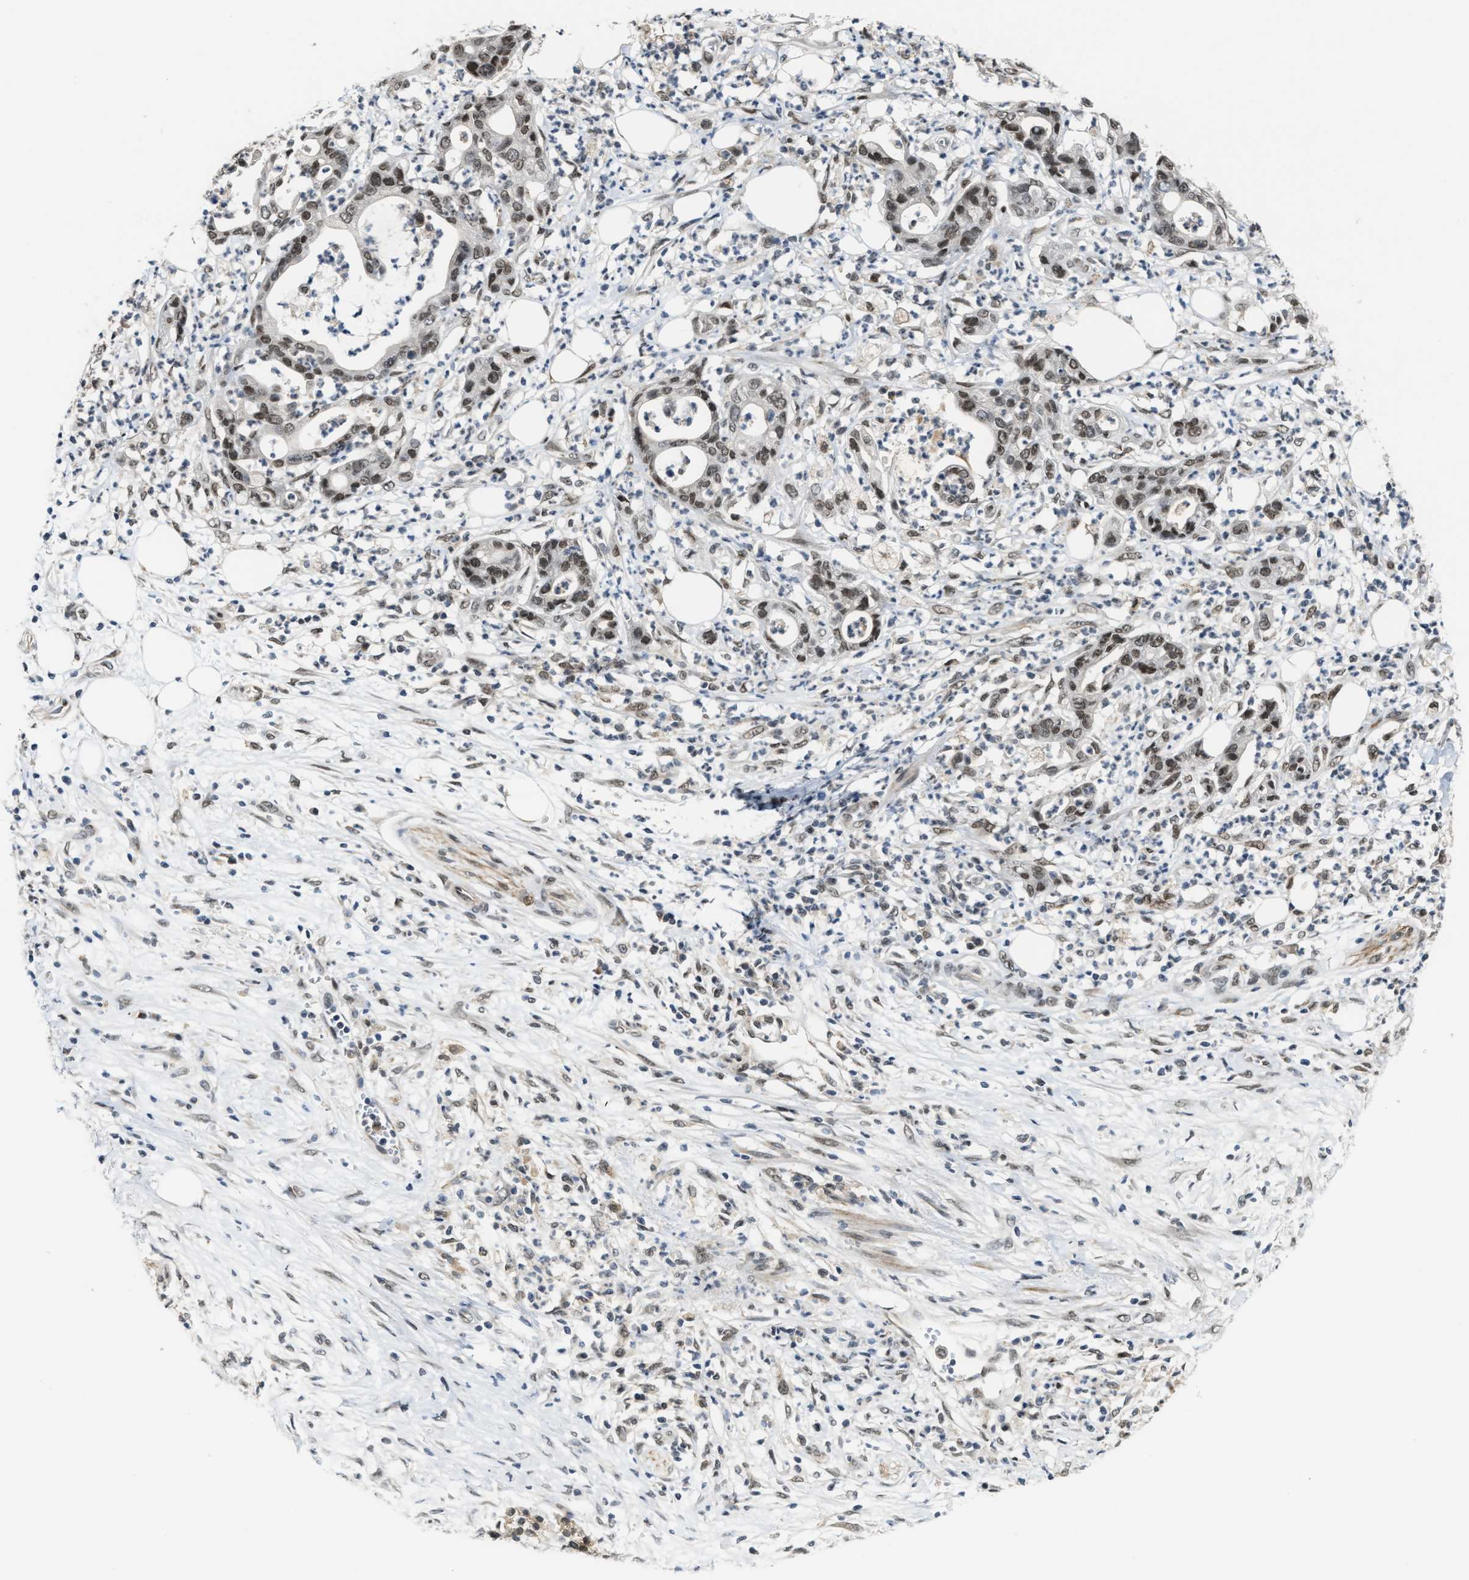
{"staining": {"intensity": "moderate", "quantity": ">75%", "location": "nuclear"}, "tissue": "pancreatic cancer", "cell_type": "Tumor cells", "image_type": "cancer", "snomed": [{"axis": "morphology", "description": "Adenocarcinoma, NOS"}, {"axis": "topography", "description": "Pancreas"}], "caption": "Protein staining of pancreatic cancer (adenocarcinoma) tissue demonstrates moderate nuclear expression in approximately >75% of tumor cells.", "gene": "KIF24", "patient": {"sex": "male", "age": 69}}